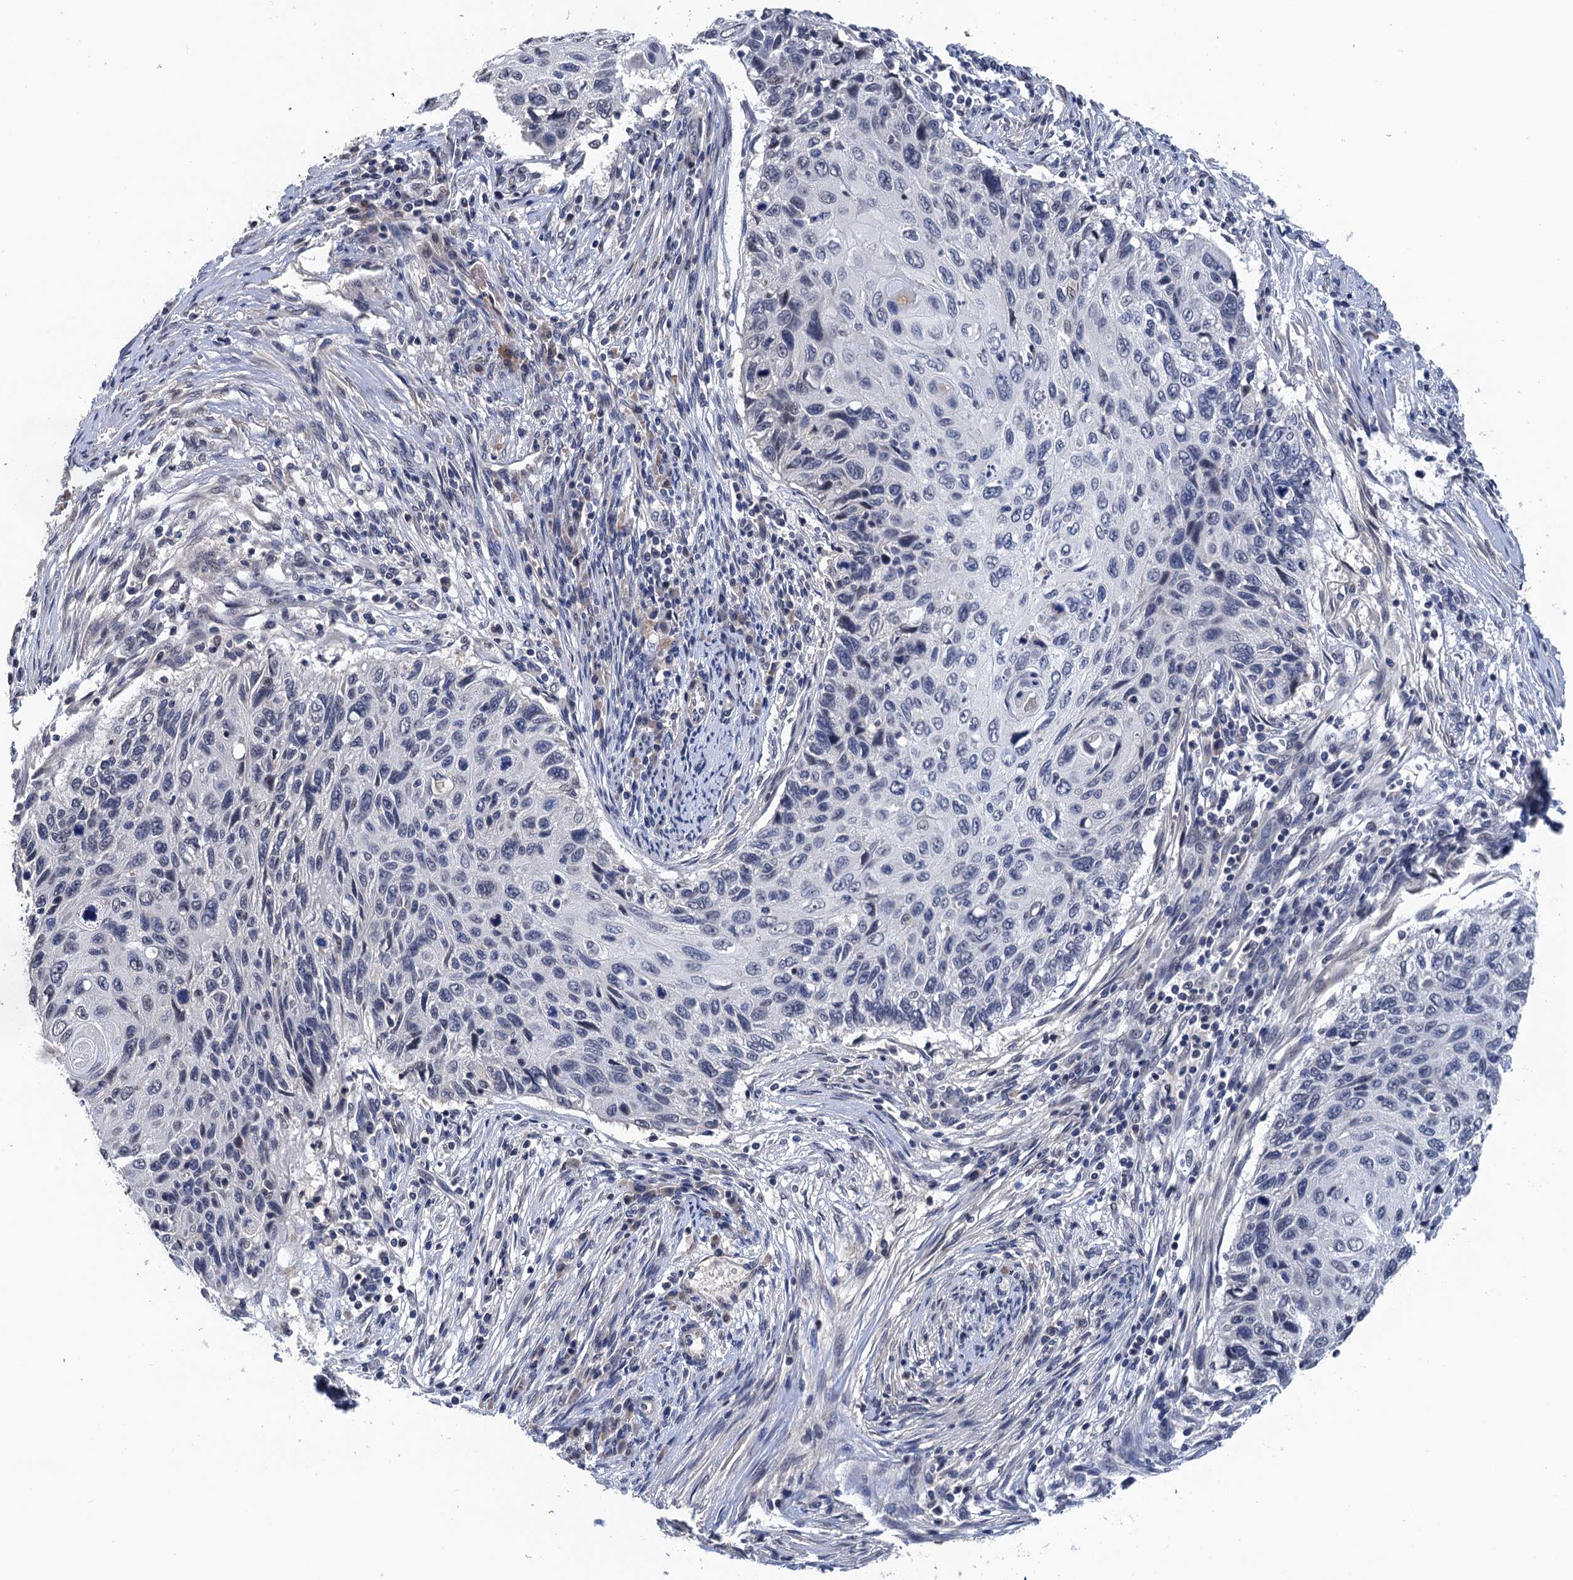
{"staining": {"intensity": "negative", "quantity": "none", "location": "none"}, "tissue": "cervical cancer", "cell_type": "Tumor cells", "image_type": "cancer", "snomed": [{"axis": "morphology", "description": "Squamous cell carcinoma, NOS"}, {"axis": "topography", "description": "Cervix"}], "caption": "IHC image of cervical squamous cell carcinoma stained for a protein (brown), which shows no positivity in tumor cells.", "gene": "ART5", "patient": {"sex": "female", "age": 70}}